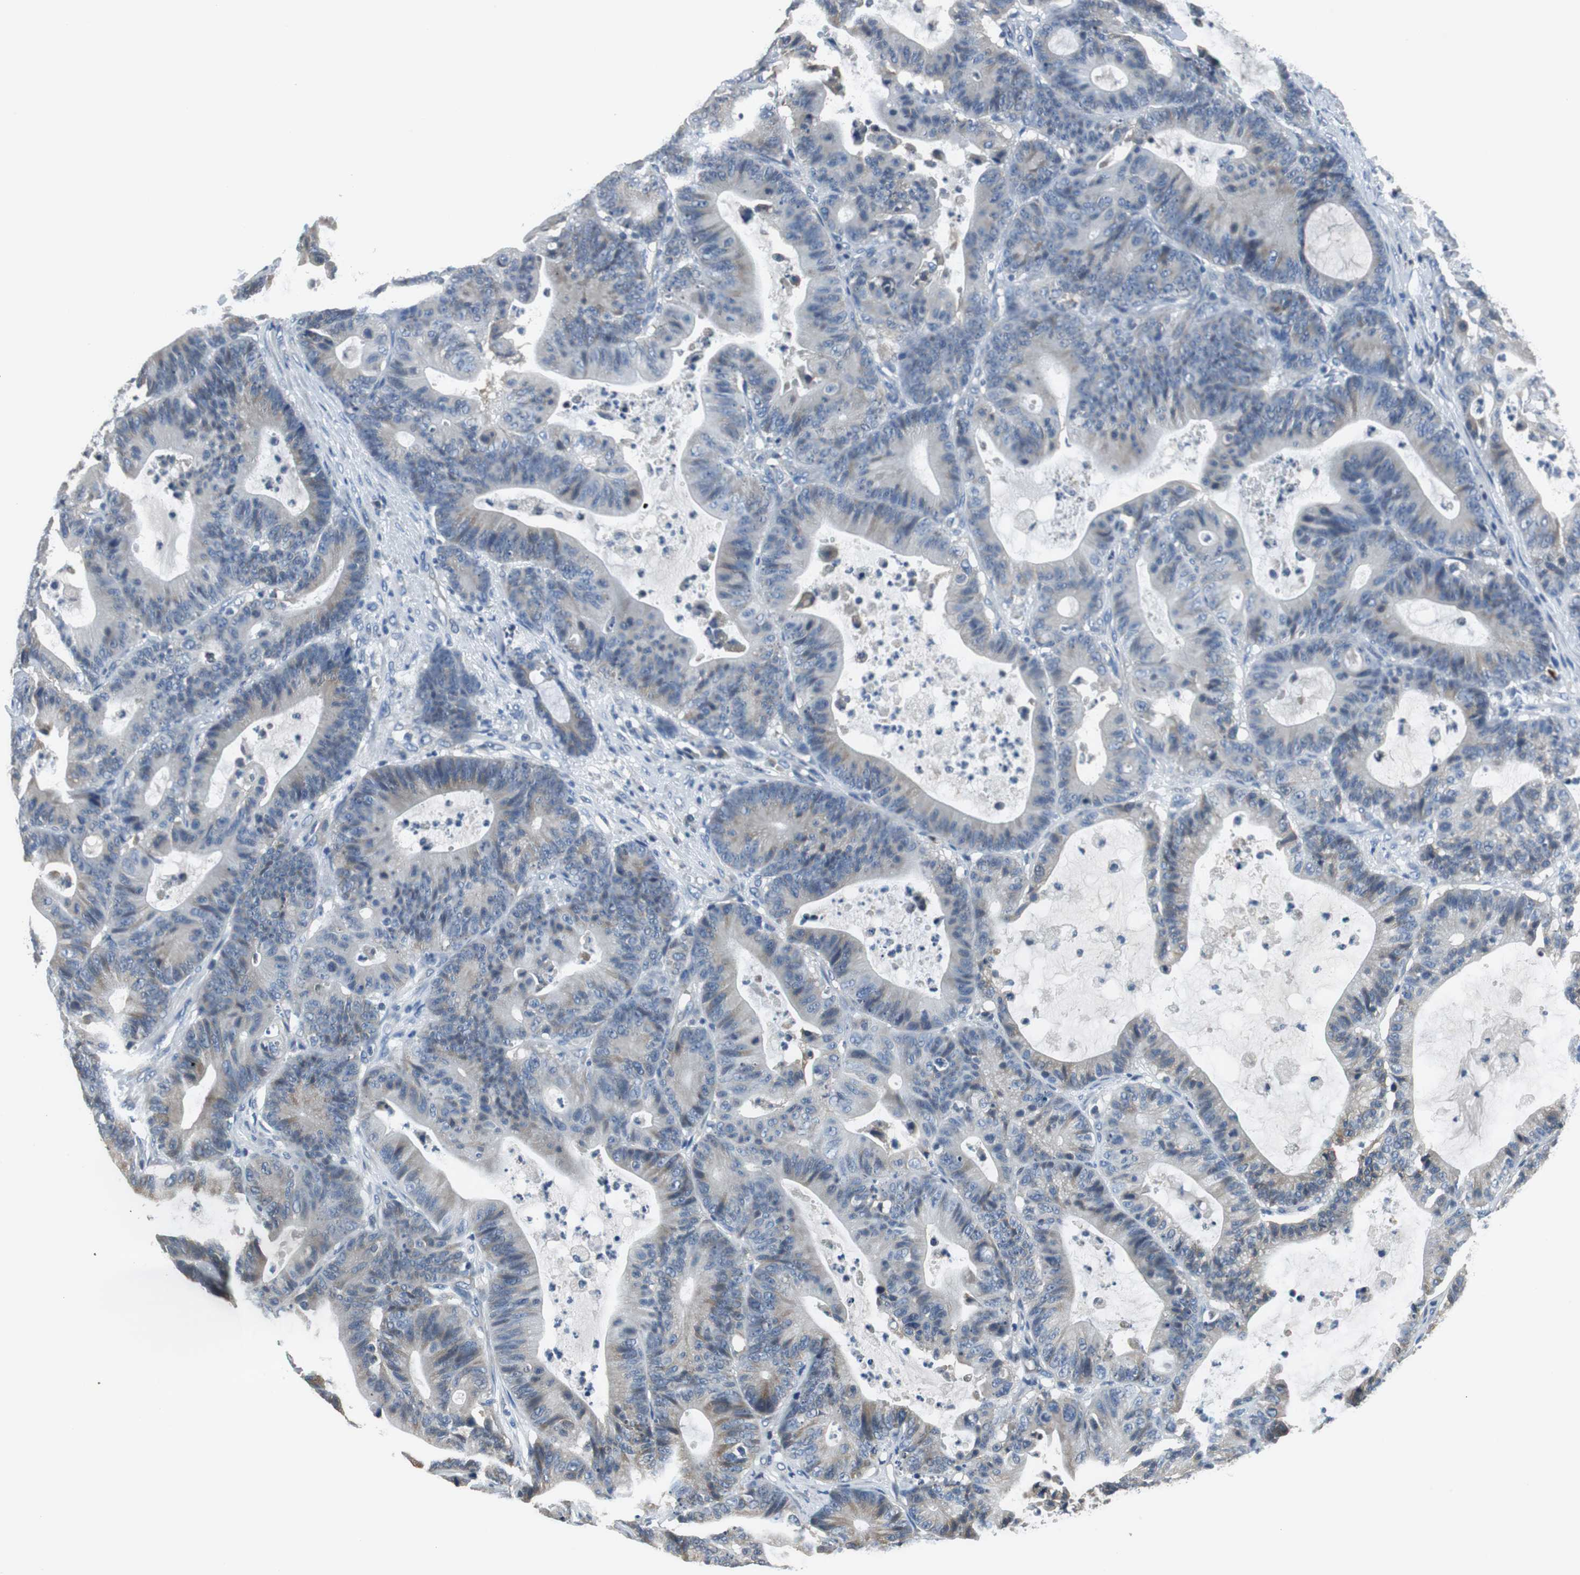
{"staining": {"intensity": "weak", "quantity": "<25%", "location": "cytoplasmic/membranous"}, "tissue": "colorectal cancer", "cell_type": "Tumor cells", "image_type": "cancer", "snomed": [{"axis": "morphology", "description": "Adenocarcinoma, NOS"}, {"axis": "topography", "description": "Colon"}], "caption": "Immunohistochemistry (IHC) of adenocarcinoma (colorectal) exhibits no staining in tumor cells.", "gene": "MTIF2", "patient": {"sex": "female", "age": 84}}